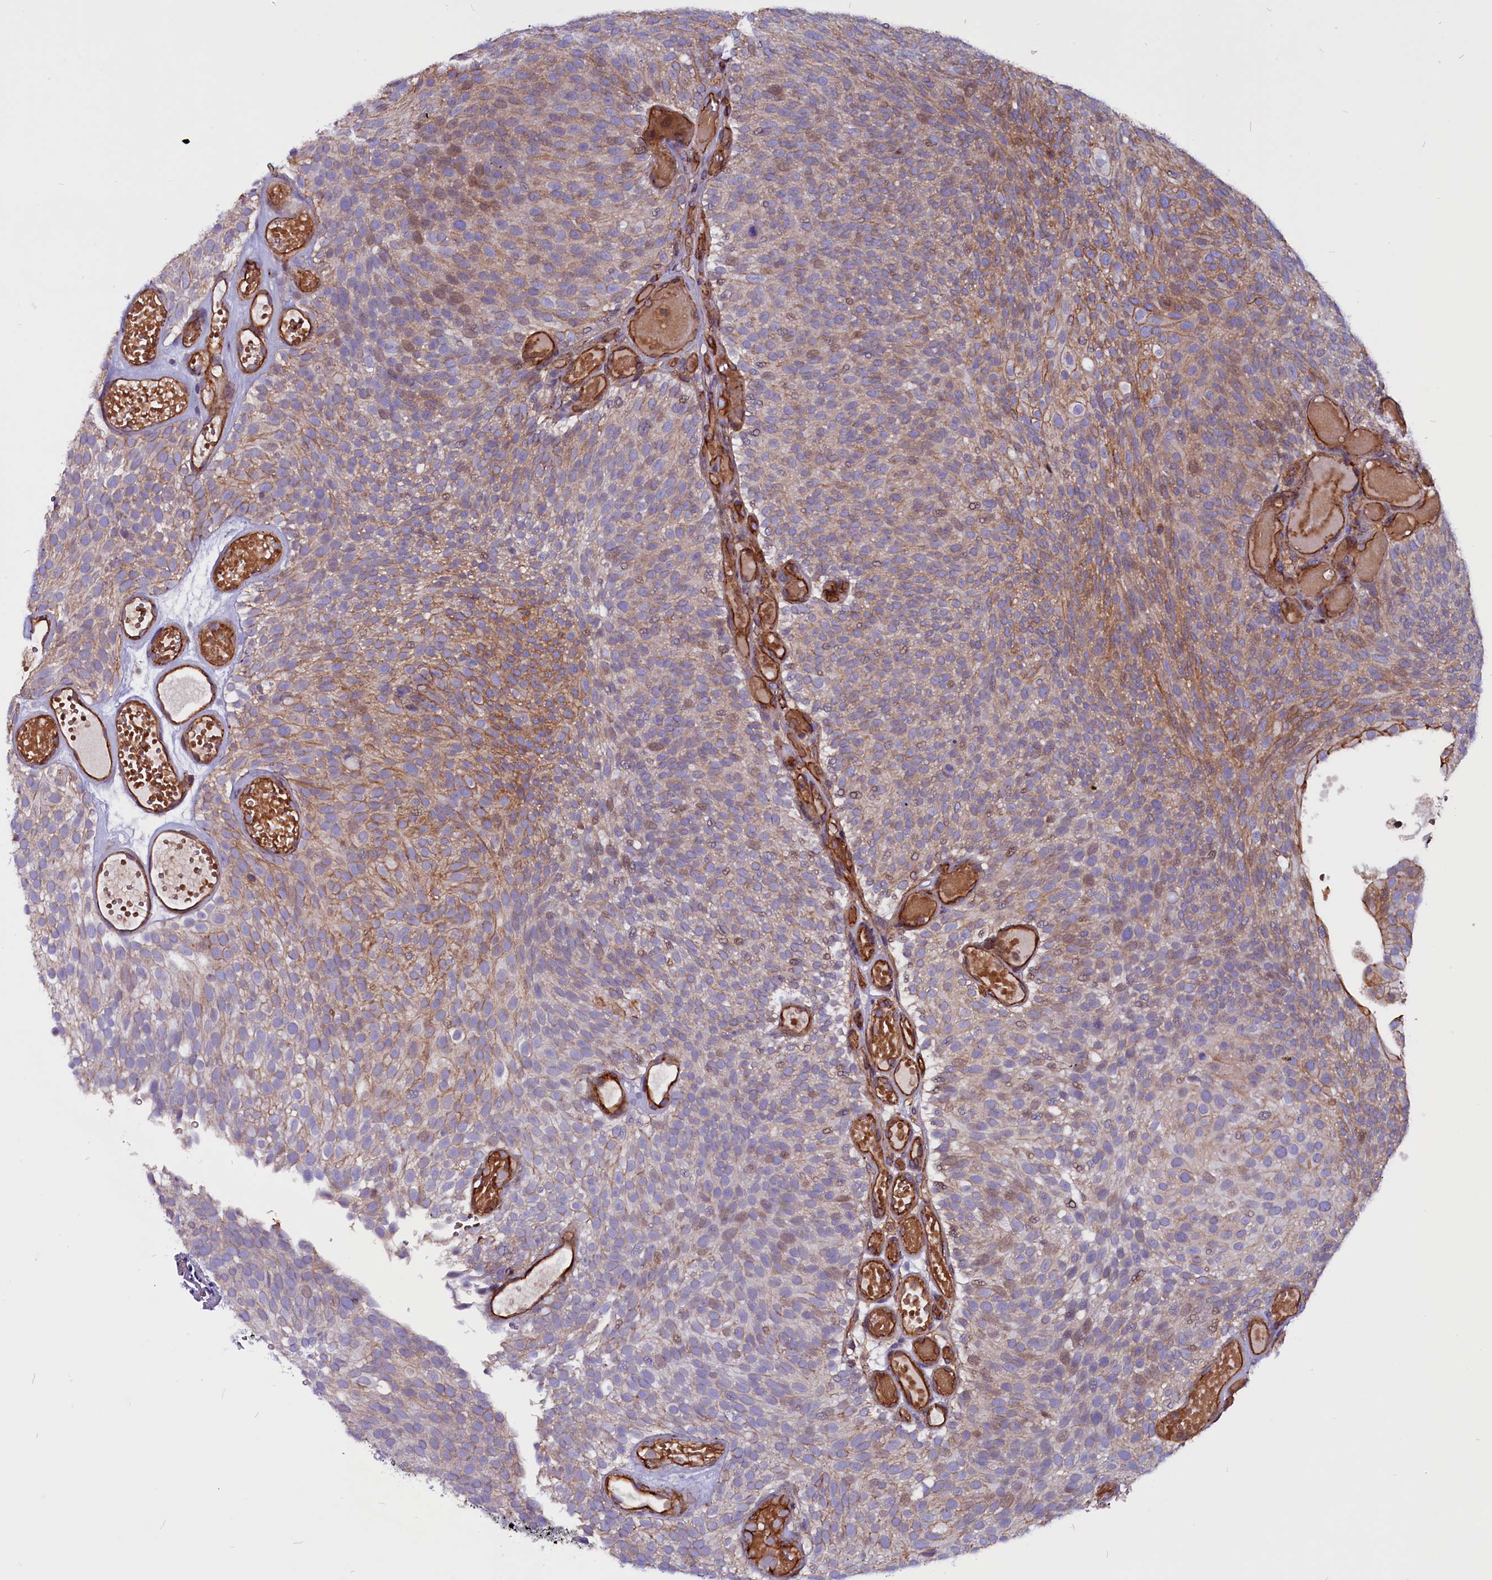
{"staining": {"intensity": "moderate", "quantity": "25%-75%", "location": "cytoplasmic/membranous"}, "tissue": "urothelial cancer", "cell_type": "Tumor cells", "image_type": "cancer", "snomed": [{"axis": "morphology", "description": "Urothelial carcinoma, Low grade"}, {"axis": "topography", "description": "Urinary bladder"}], "caption": "Moderate cytoplasmic/membranous protein staining is seen in about 25%-75% of tumor cells in urothelial cancer. (DAB IHC with brightfield microscopy, high magnification).", "gene": "ZNF749", "patient": {"sex": "male", "age": 78}}